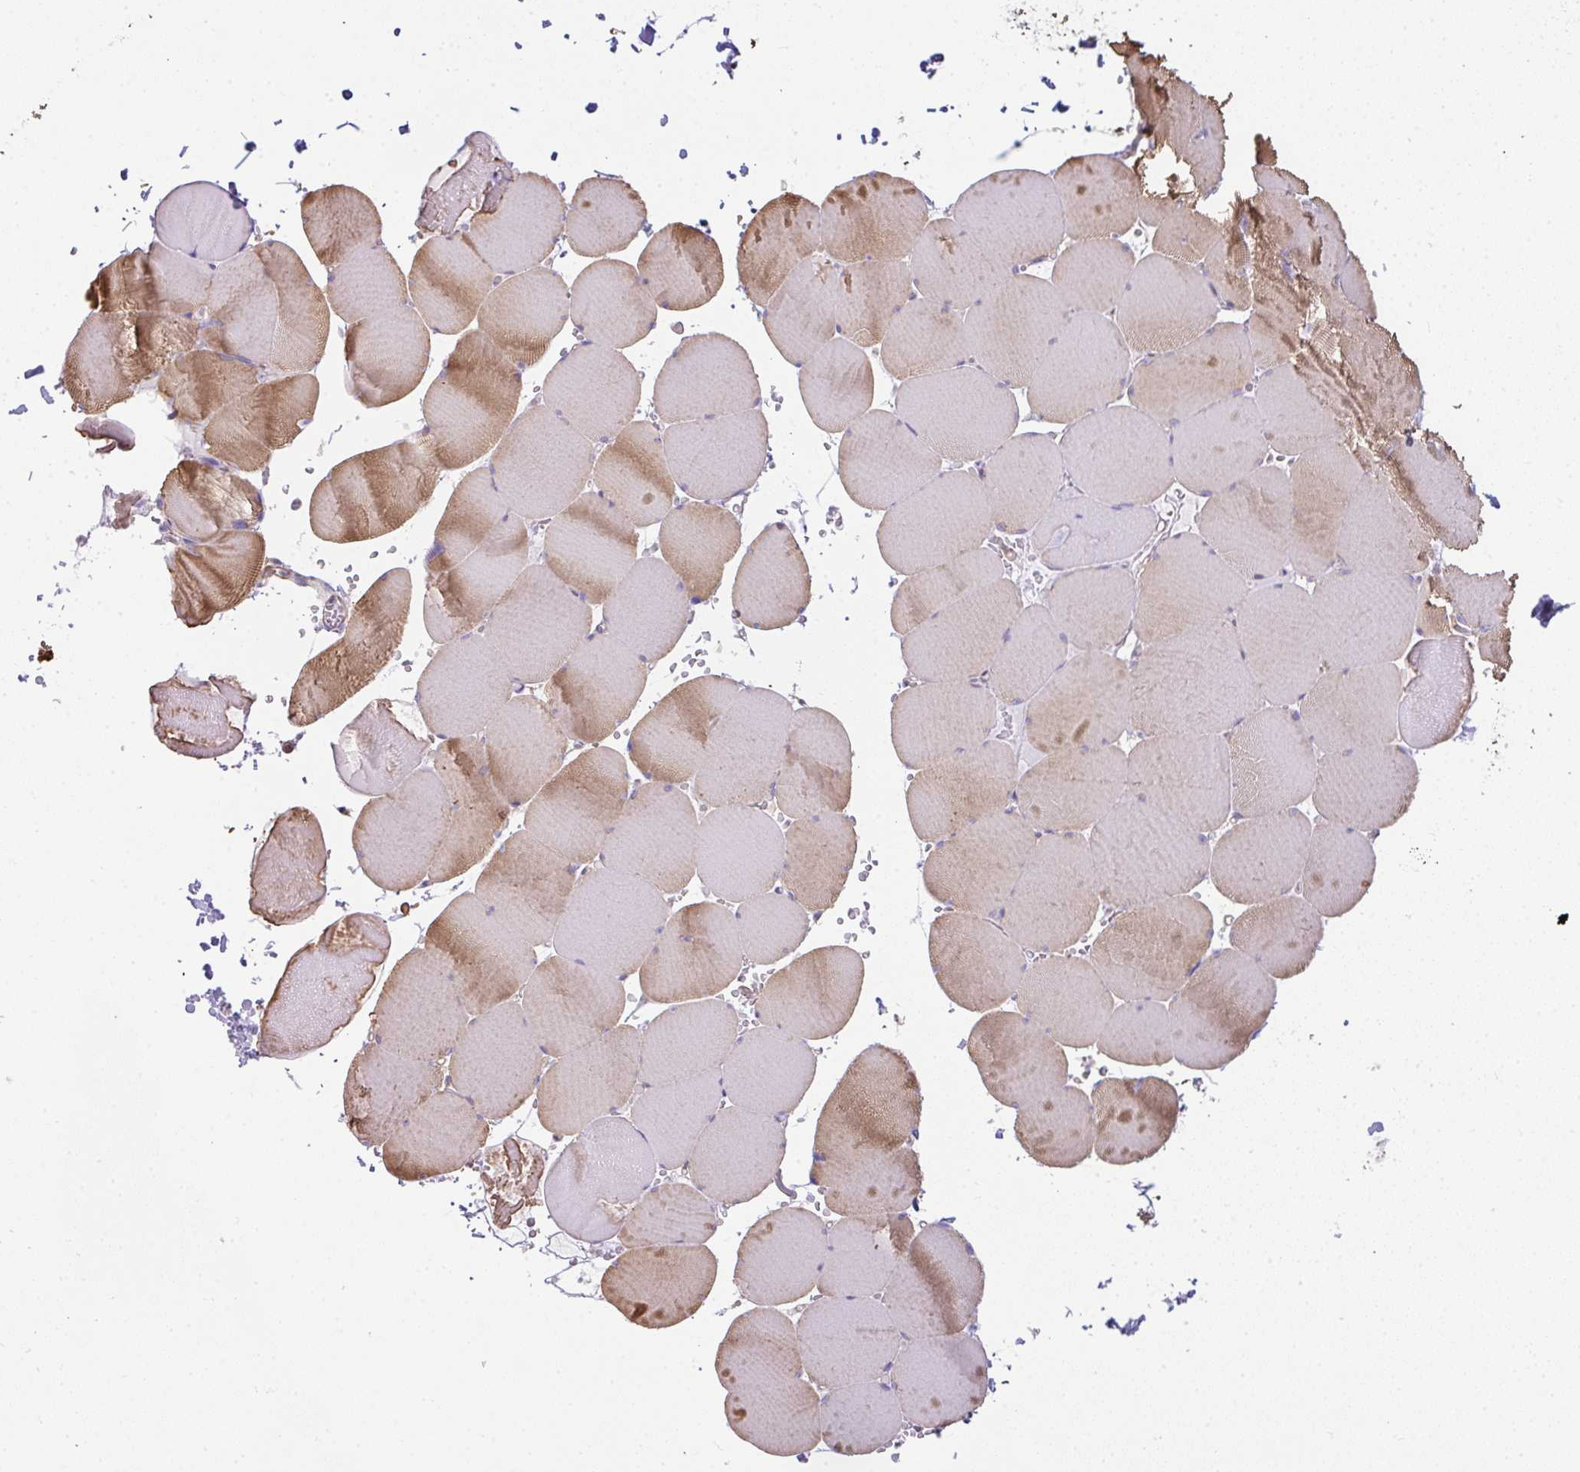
{"staining": {"intensity": "moderate", "quantity": "25%-75%", "location": "cytoplasmic/membranous"}, "tissue": "skeletal muscle", "cell_type": "Myocytes", "image_type": "normal", "snomed": [{"axis": "morphology", "description": "Normal tissue, NOS"}, {"axis": "topography", "description": "Skeletal muscle"}, {"axis": "topography", "description": "Head-Neck"}], "caption": "Moderate cytoplasmic/membranous staining is appreciated in approximately 25%-75% of myocytes in normal skeletal muscle.", "gene": "CDRT15", "patient": {"sex": "male", "age": 66}}